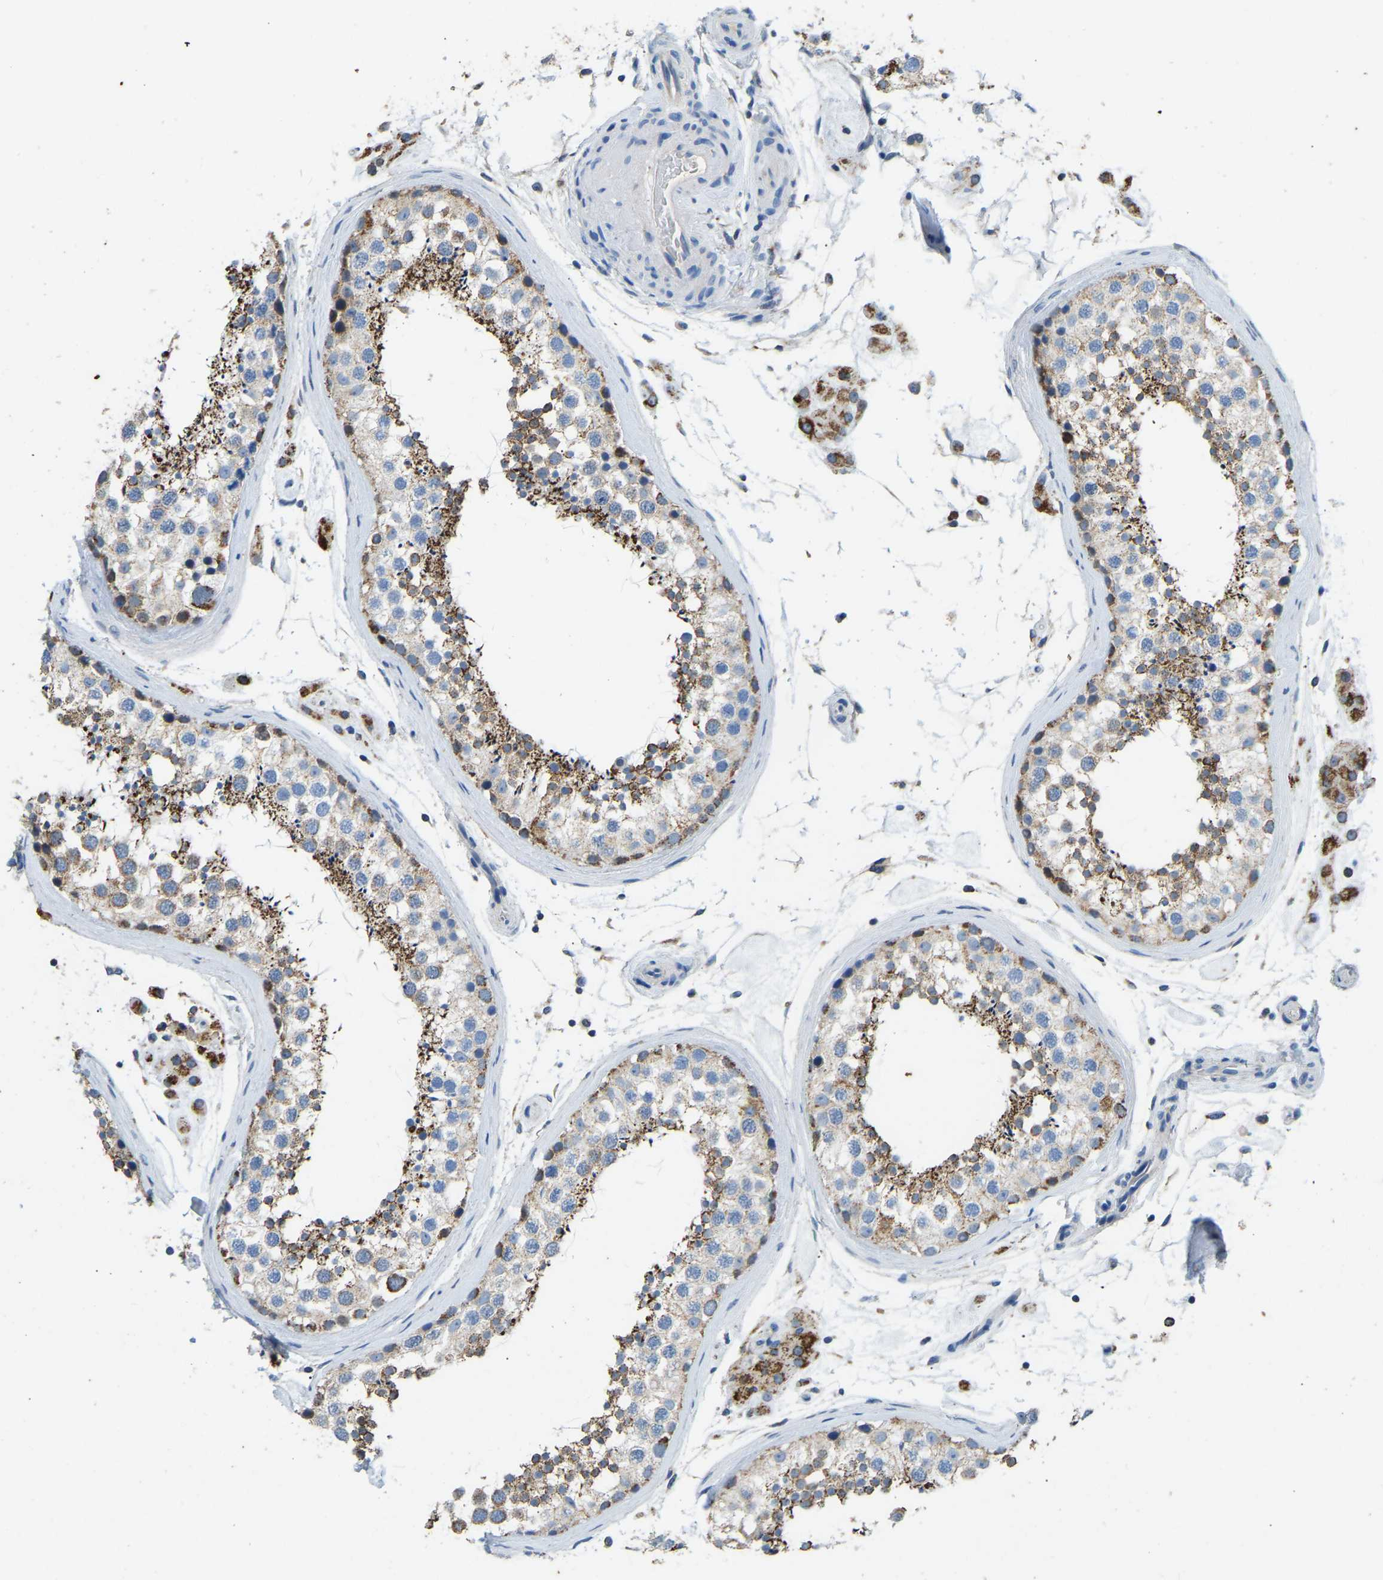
{"staining": {"intensity": "strong", "quantity": "25%-75%", "location": "cytoplasmic/membranous"}, "tissue": "testis", "cell_type": "Cells in seminiferous ducts", "image_type": "normal", "snomed": [{"axis": "morphology", "description": "Normal tissue, NOS"}, {"axis": "topography", "description": "Testis"}], "caption": "High-power microscopy captured an IHC histopathology image of normal testis, revealing strong cytoplasmic/membranous expression in about 25%-75% of cells in seminiferous ducts.", "gene": "ZNF200", "patient": {"sex": "male", "age": 46}}